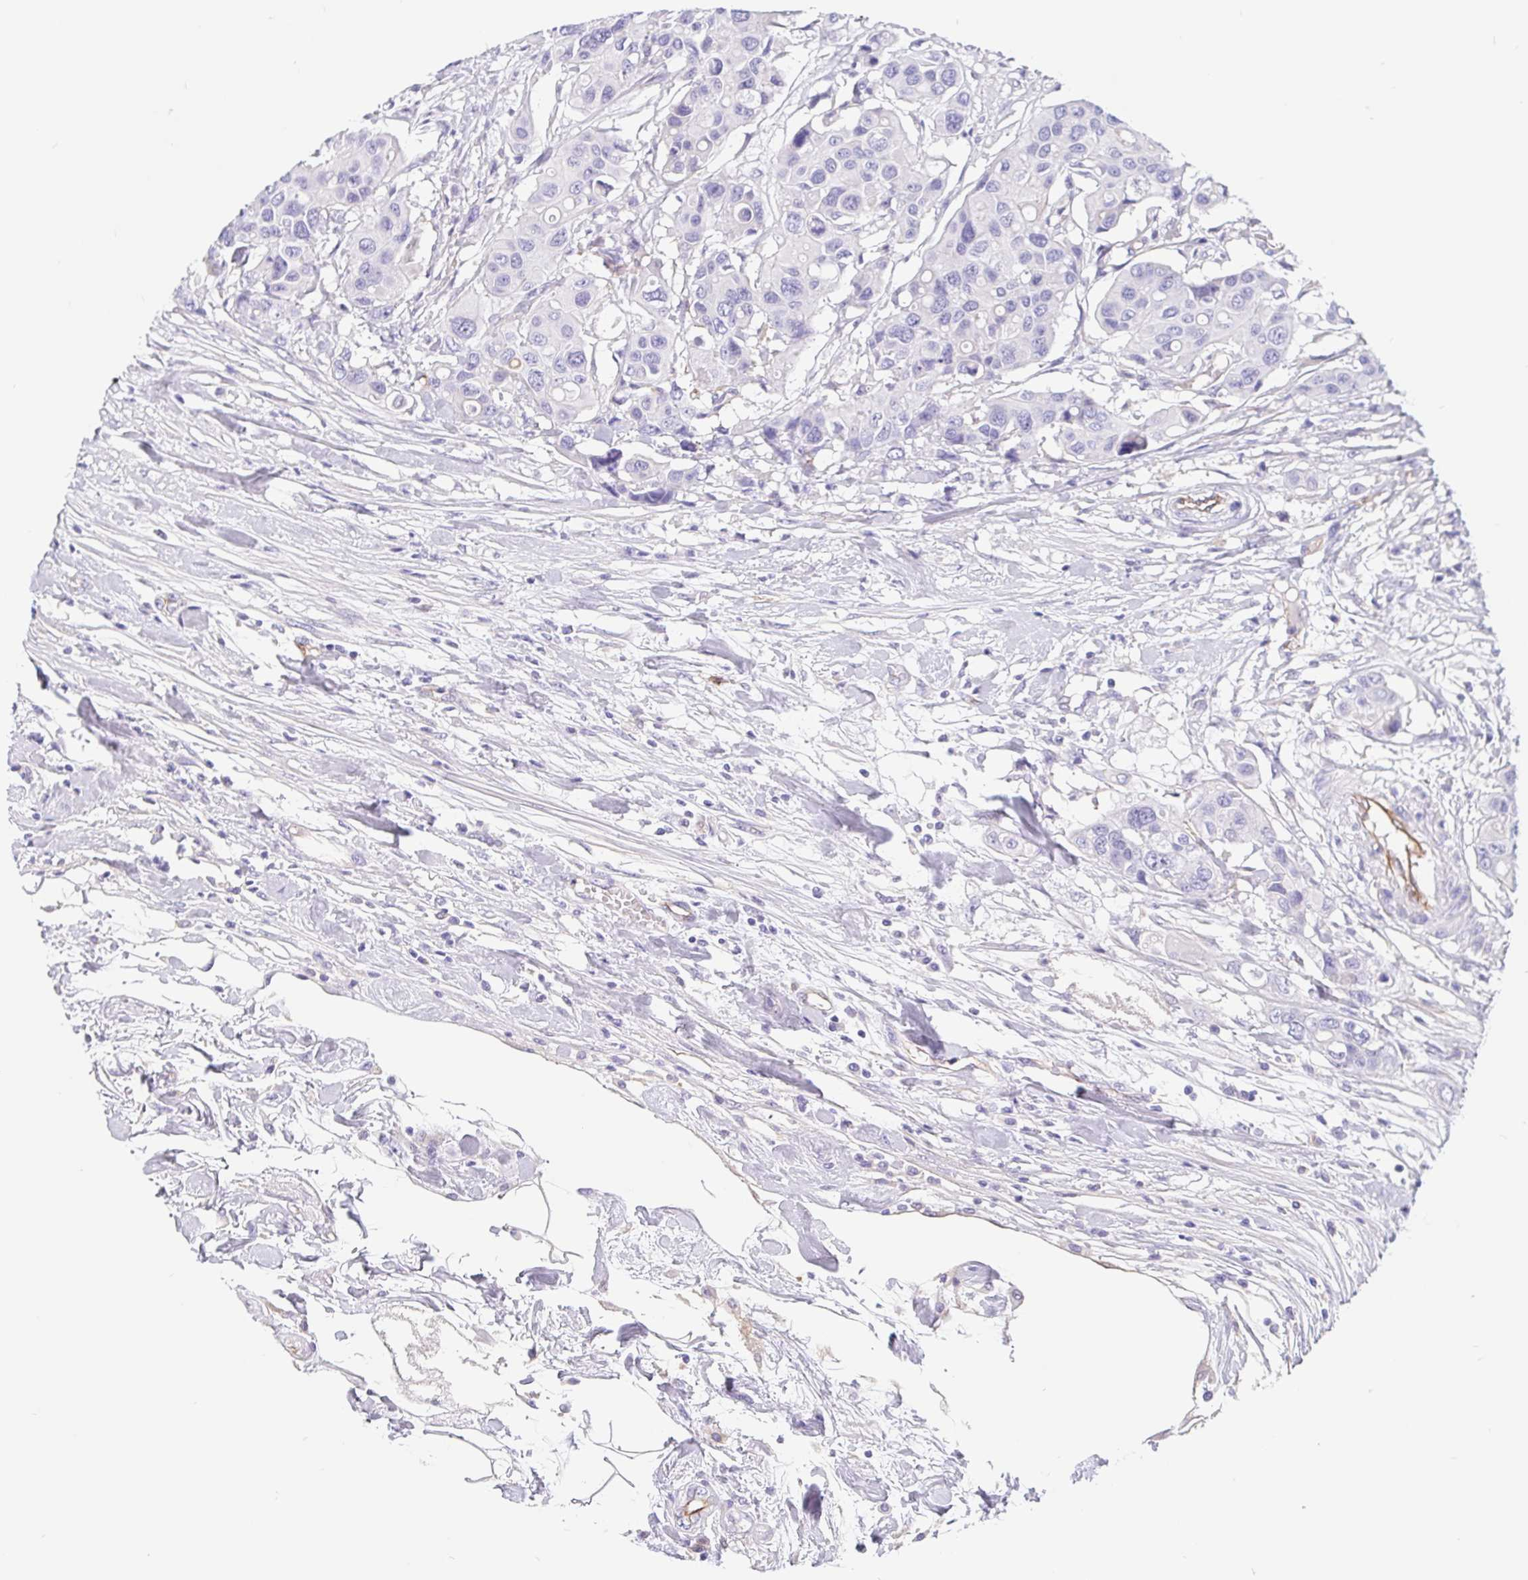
{"staining": {"intensity": "negative", "quantity": "none", "location": "none"}, "tissue": "colorectal cancer", "cell_type": "Tumor cells", "image_type": "cancer", "snomed": [{"axis": "morphology", "description": "Adenocarcinoma, NOS"}, {"axis": "topography", "description": "Colon"}], "caption": "Protein analysis of colorectal adenocarcinoma shows no significant expression in tumor cells.", "gene": "LIMCH1", "patient": {"sex": "male", "age": 77}}